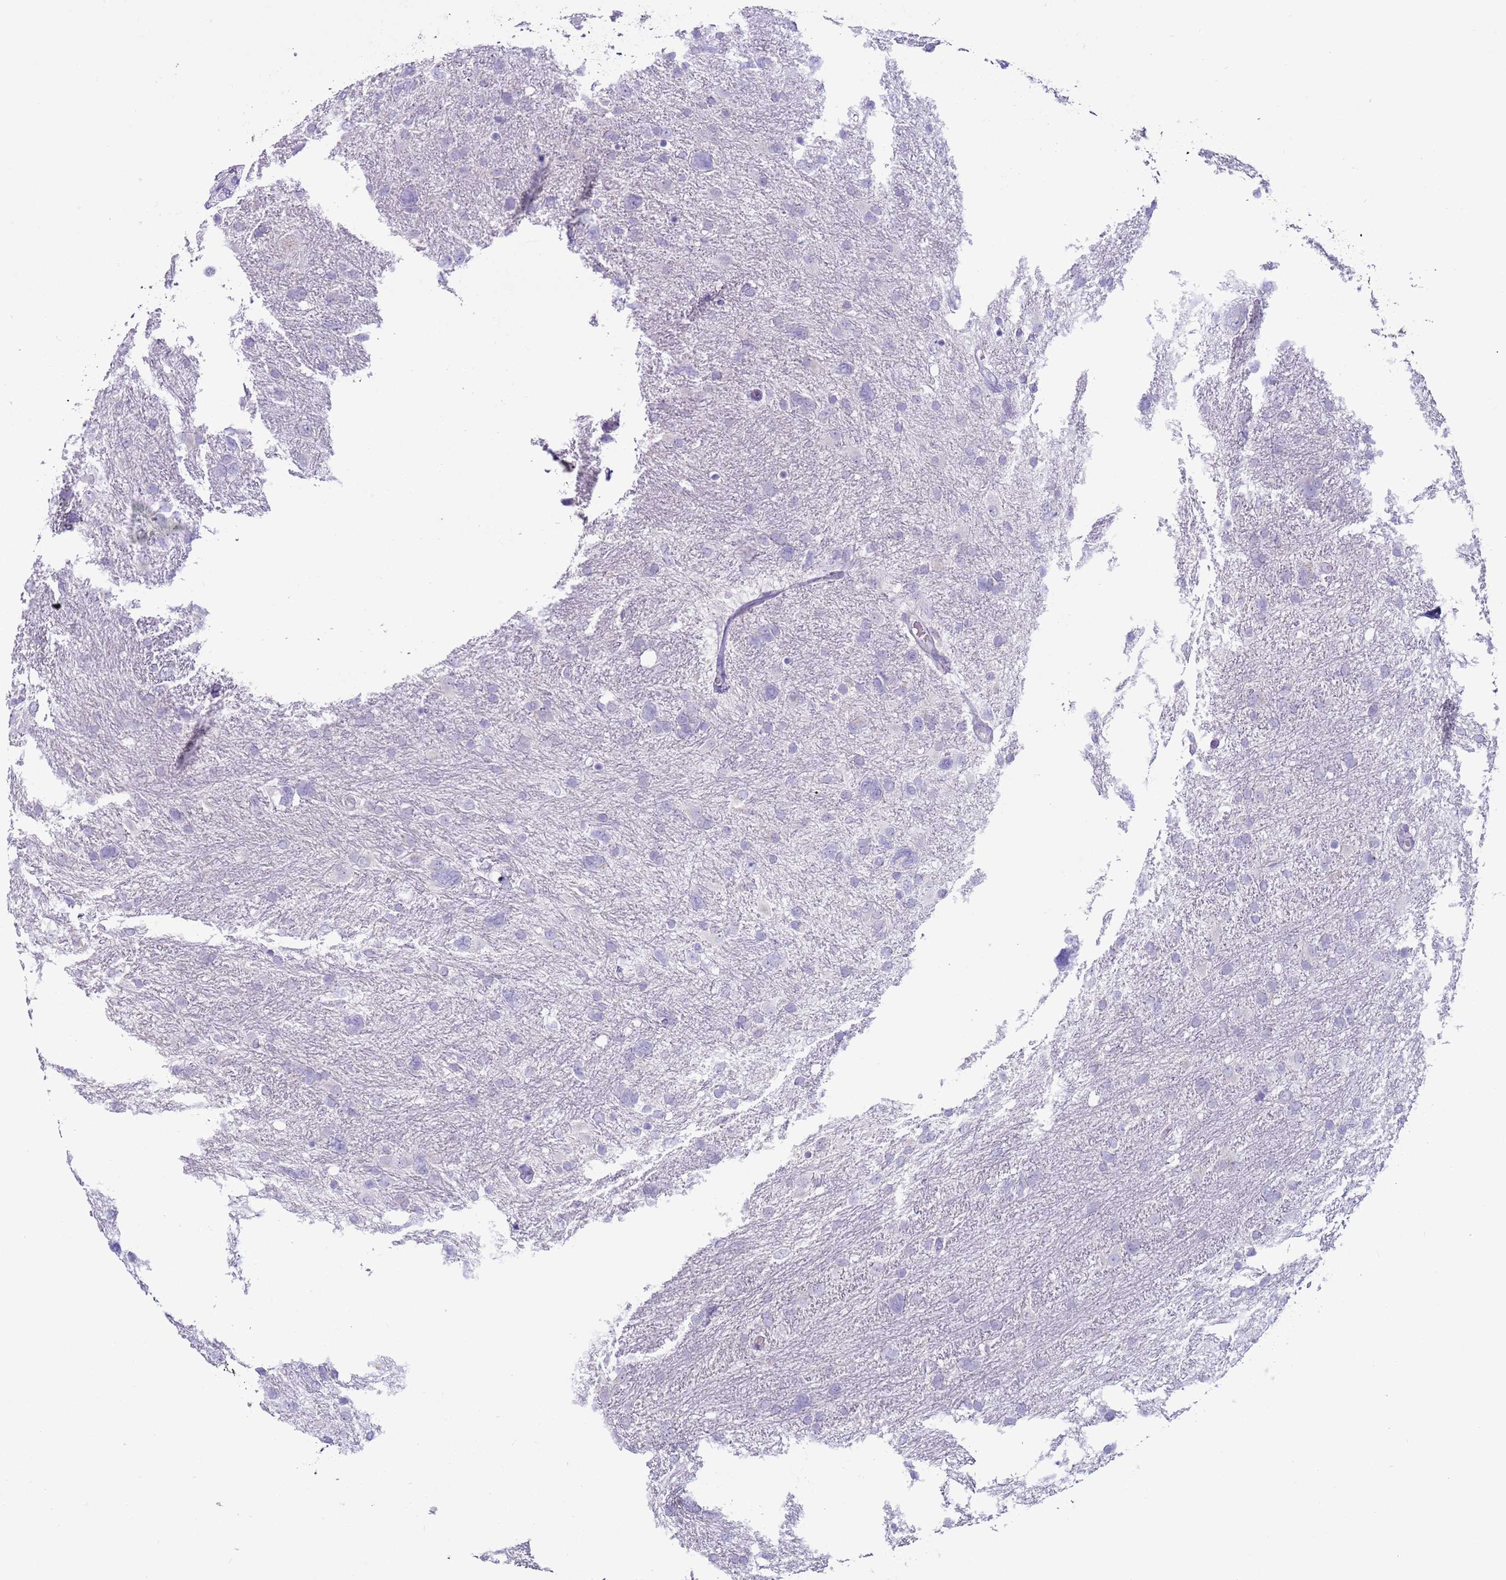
{"staining": {"intensity": "negative", "quantity": "none", "location": "none"}, "tissue": "glioma", "cell_type": "Tumor cells", "image_type": "cancer", "snomed": [{"axis": "morphology", "description": "Glioma, malignant, High grade"}, {"axis": "topography", "description": "Brain"}], "caption": "Tumor cells are negative for brown protein staining in glioma.", "gene": "NPAP1", "patient": {"sex": "male", "age": 61}}